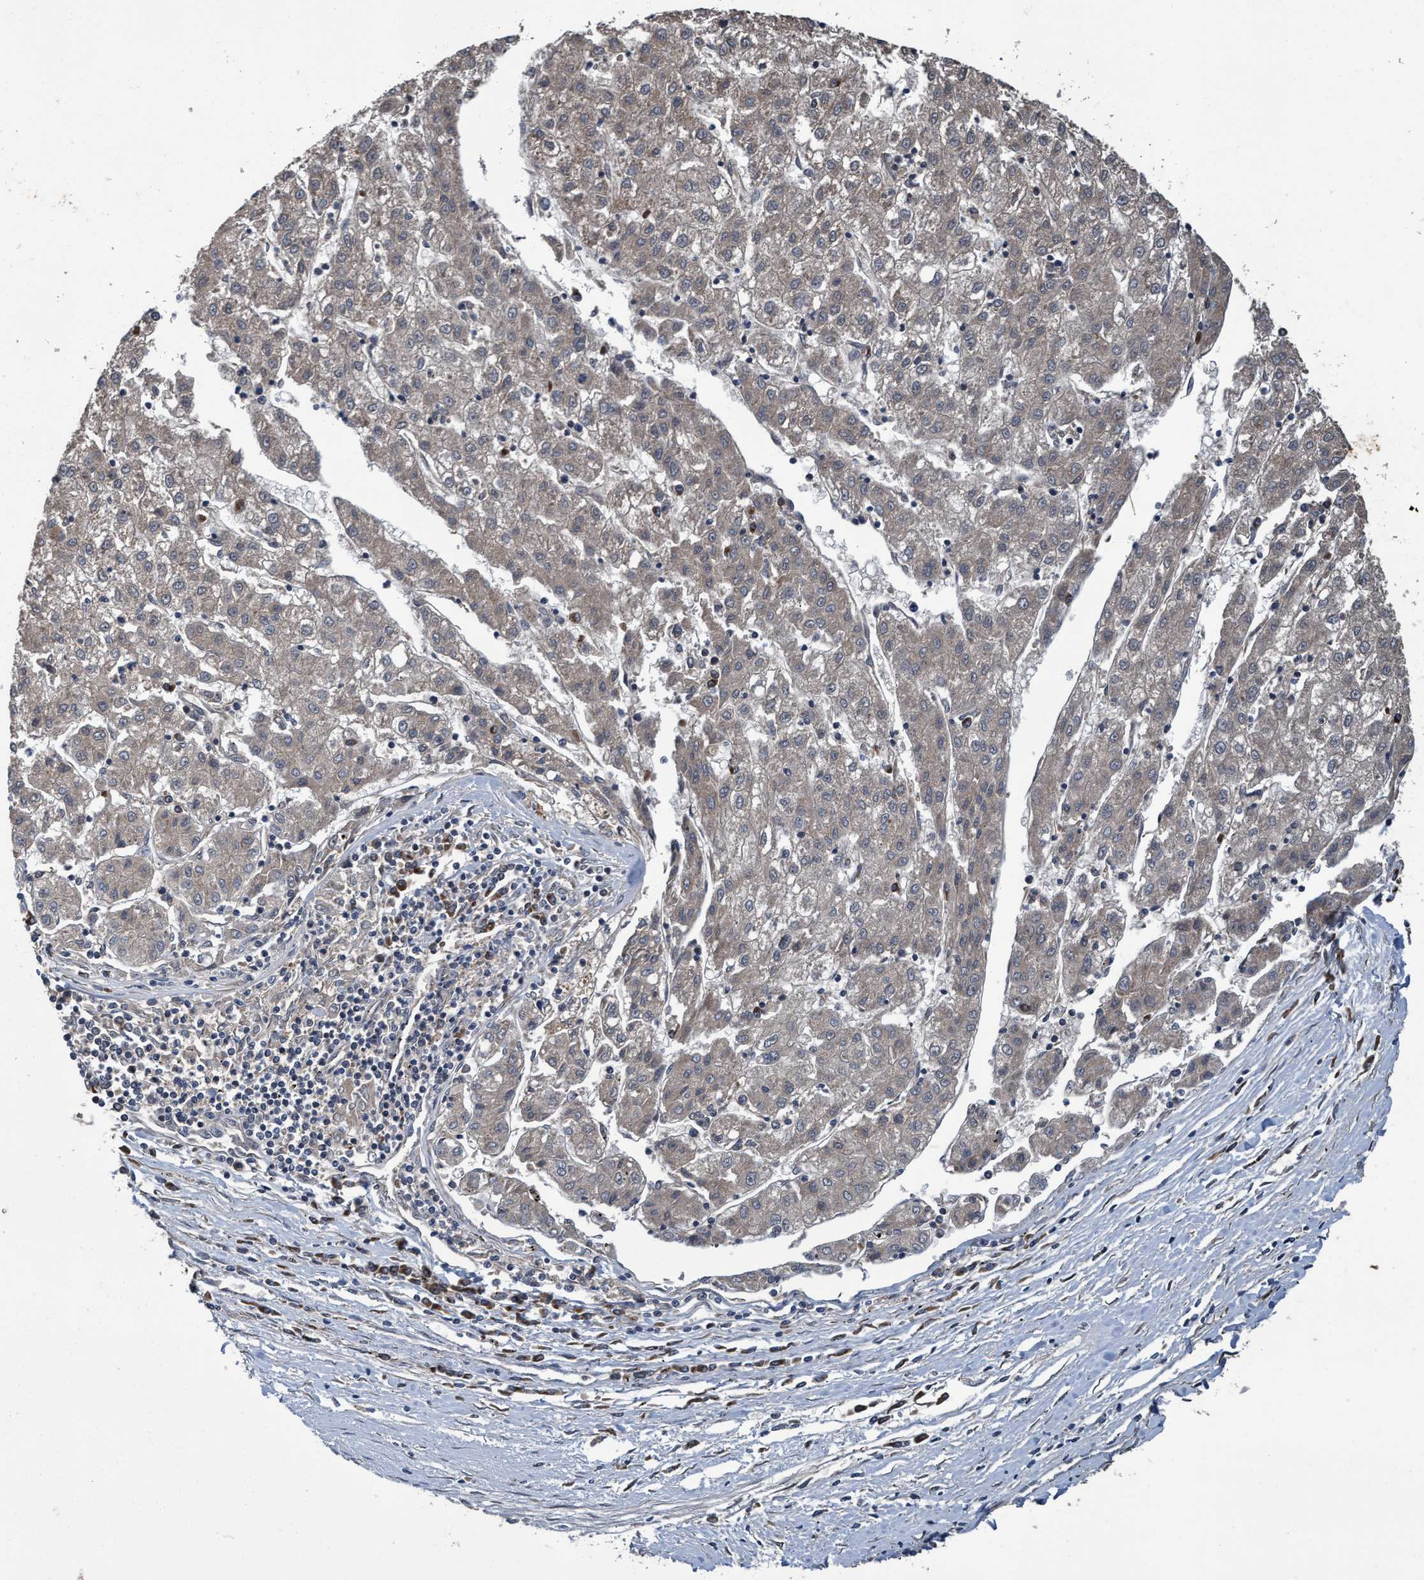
{"staining": {"intensity": "negative", "quantity": "none", "location": "none"}, "tissue": "liver cancer", "cell_type": "Tumor cells", "image_type": "cancer", "snomed": [{"axis": "morphology", "description": "Carcinoma, Hepatocellular, NOS"}, {"axis": "topography", "description": "Liver"}], "caption": "An immunohistochemistry (IHC) photomicrograph of liver cancer is shown. There is no staining in tumor cells of liver cancer.", "gene": "MACC1", "patient": {"sex": "male", "age": 72}}